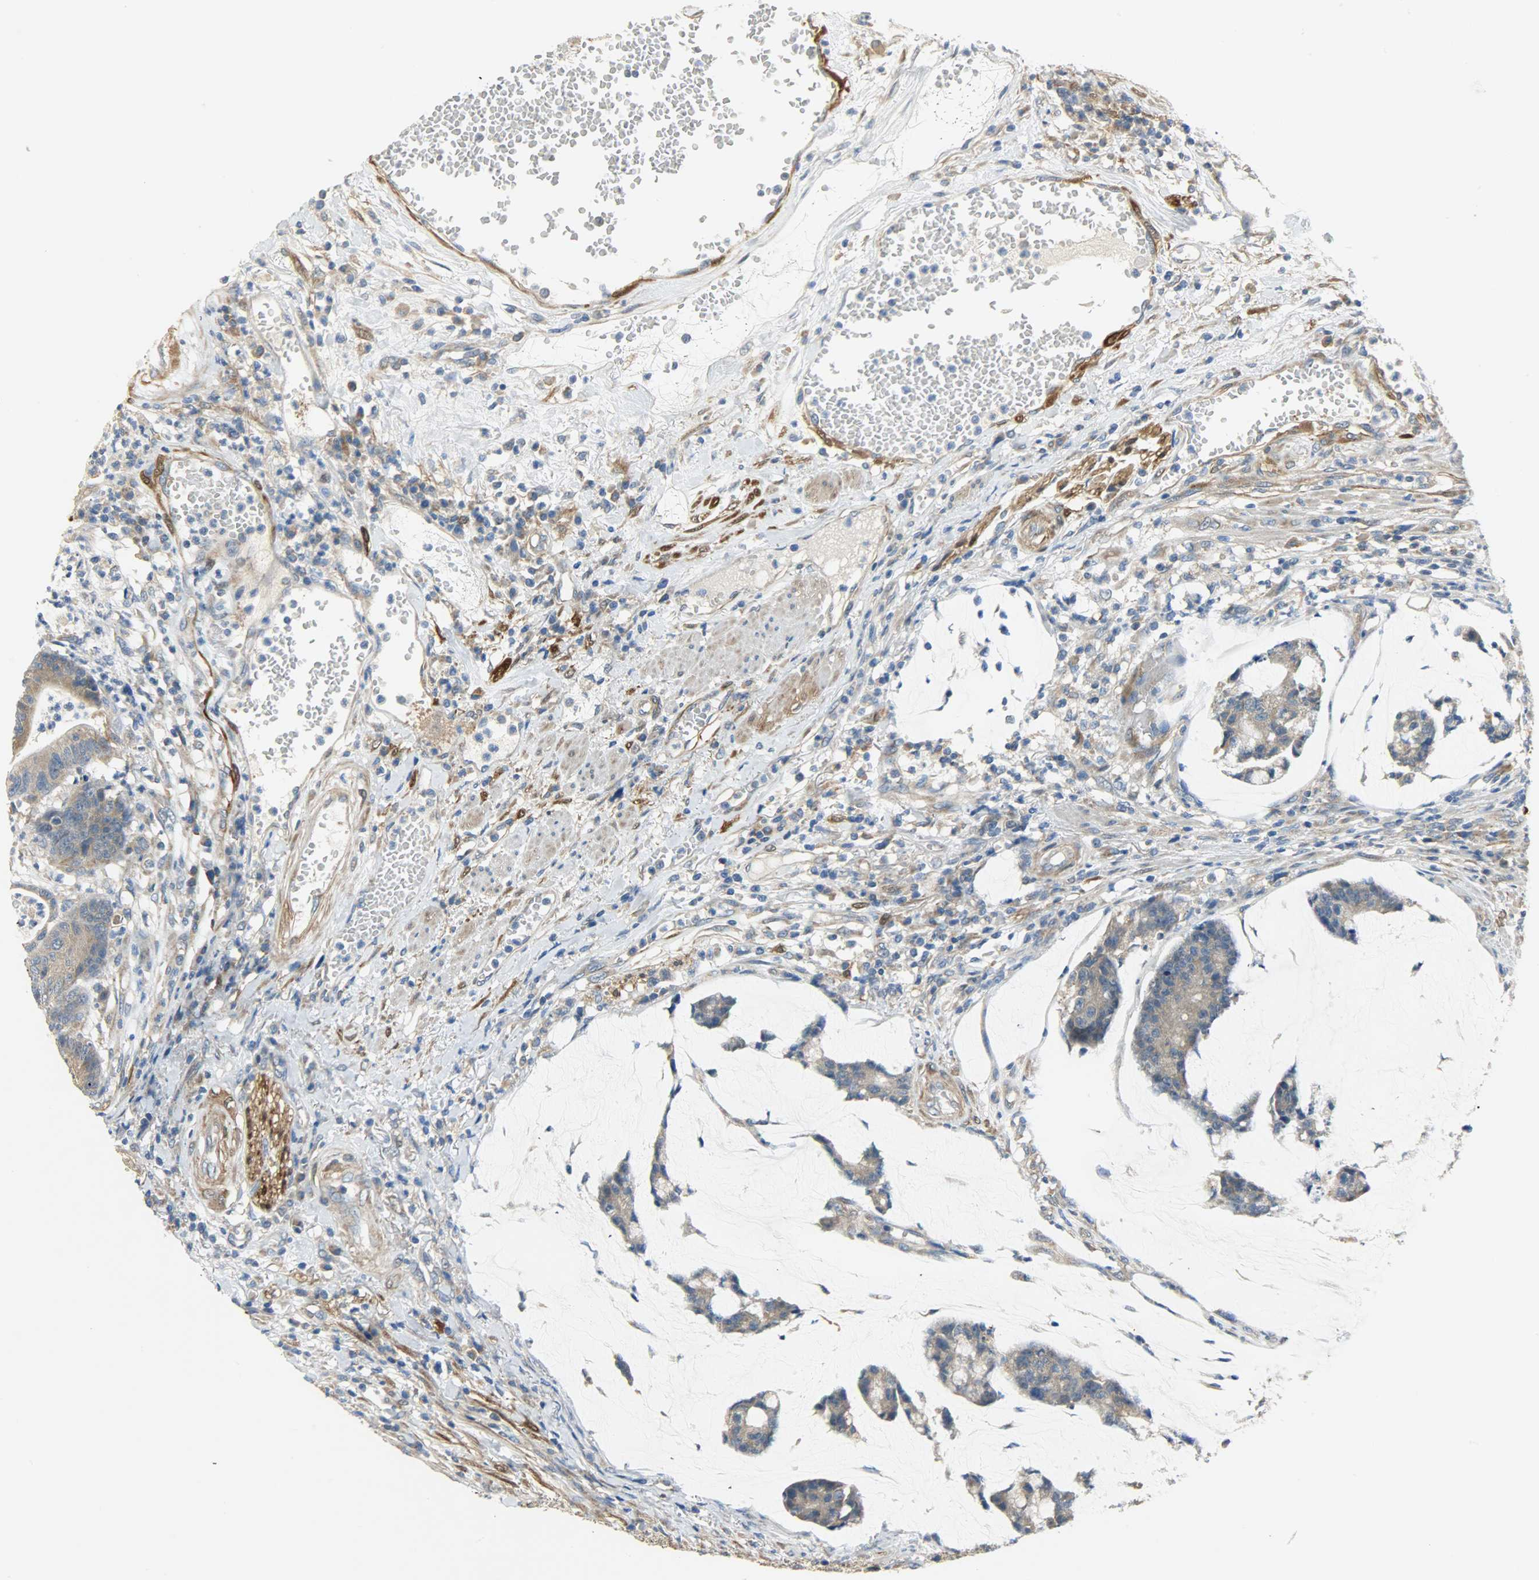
{"staining": {"intensity": "moderate", "quantity": ">75%", "location": "cytoplasmic/membranous"}, "tissue": "colorectal cancer", "cell_type": "Tumor cells", "image_type": "cancer", "snomed": [{"axis": "morphology", "description": "Adenocarcinoma, NOS"}, {"axis": "topography", "description": "Colon"}], "caption": "An immunohistochemistry (IHC) photomicrograph of neoplastic tissue is shown. Protein staining in brown shows moderate cytoplasmic/membranous positivity in colorectal adenocarcinoma within tumor cells.", "gene": "C1orf198", "patient": {"sex": "female", "age": 84}}